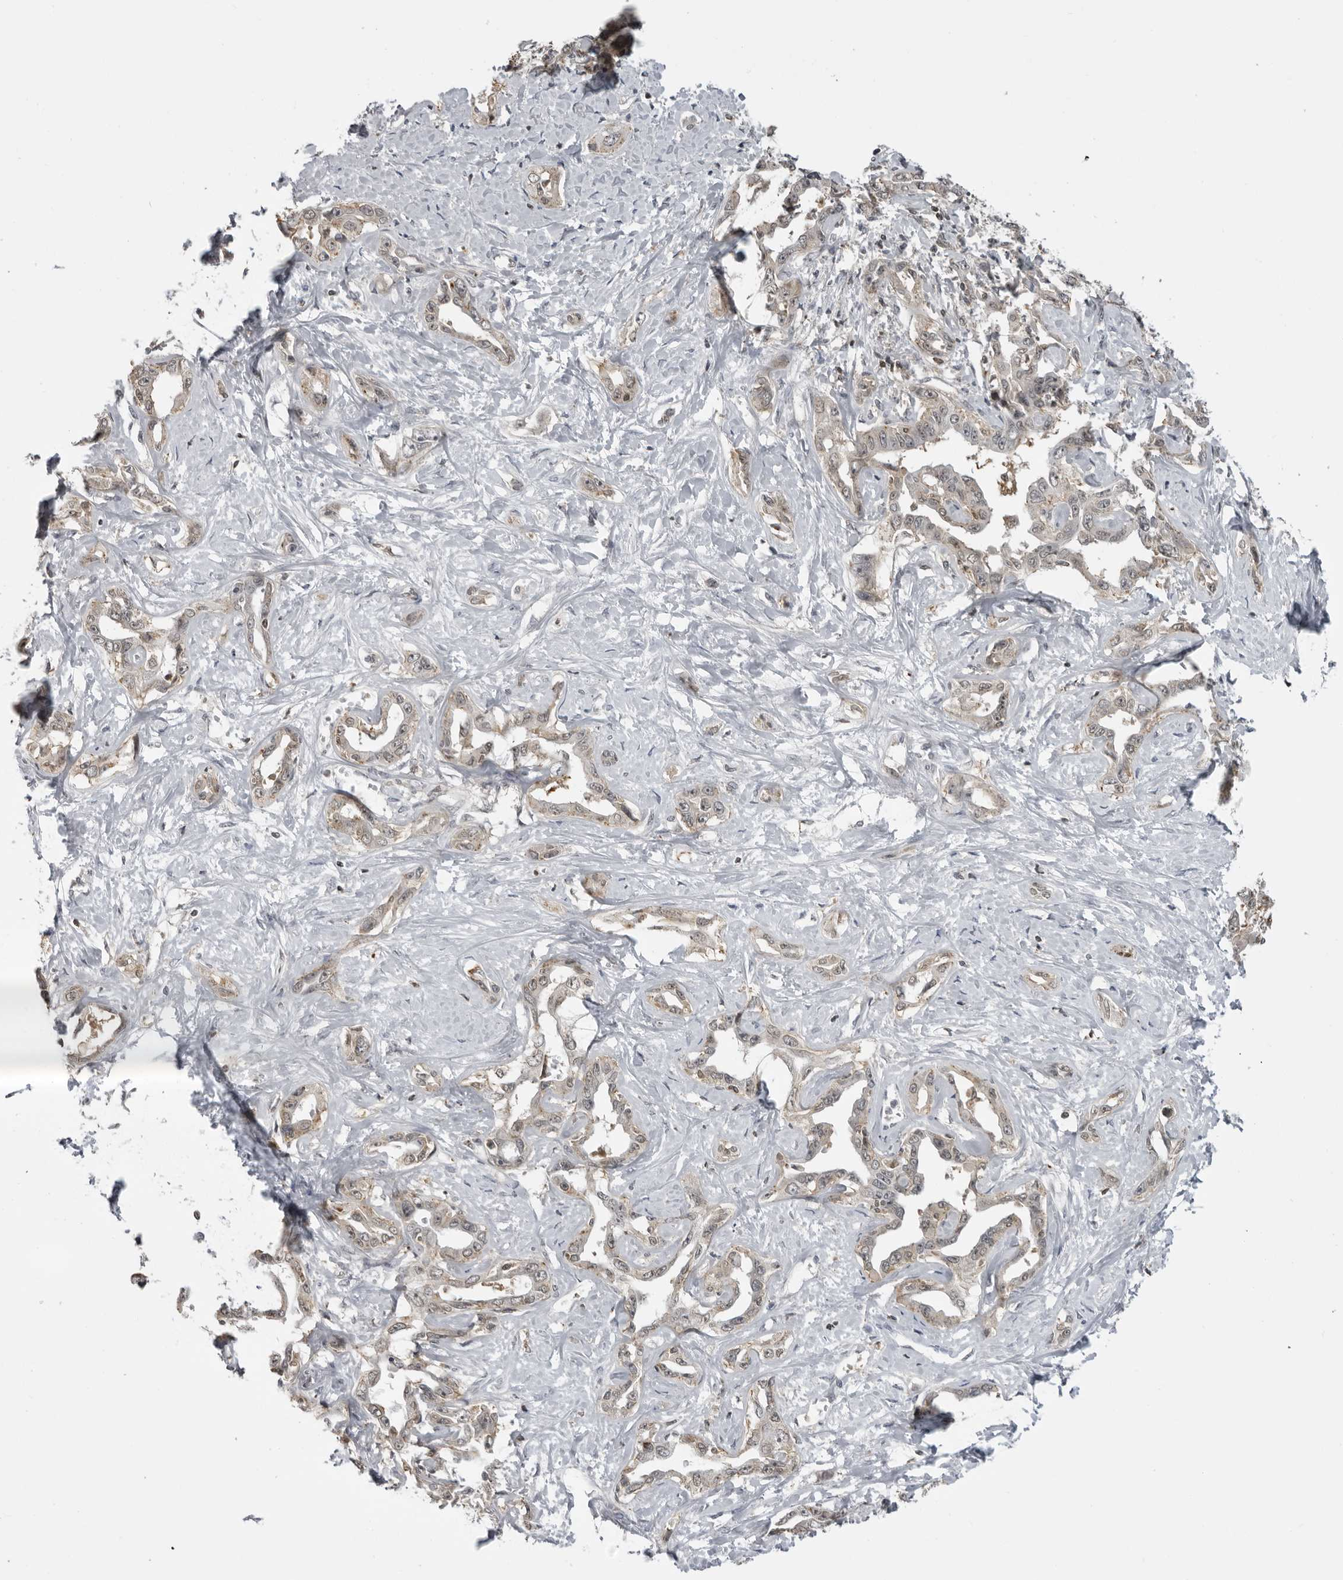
{"staining": {"intensity": "weak", "quantity": ">75%", "location": "cytoplasmic/membranous"}, "tissue": "liver cancer", "cell_type": "Tumor cells", "image_type": "cancer", "snomed": [{"axis": "morphology", "description": "Cholangiocarcinoma"}, {"axis": "topography", "description": "Liver"}], "caption": "Protein expression analysis of liver cancer (cholangiocarcinoma) displays weak cytoplasmic/membranous staining in about >75% of tumor cells.", "gene": "PDCL3", "patient": {"sex": "male", "age": 59}}